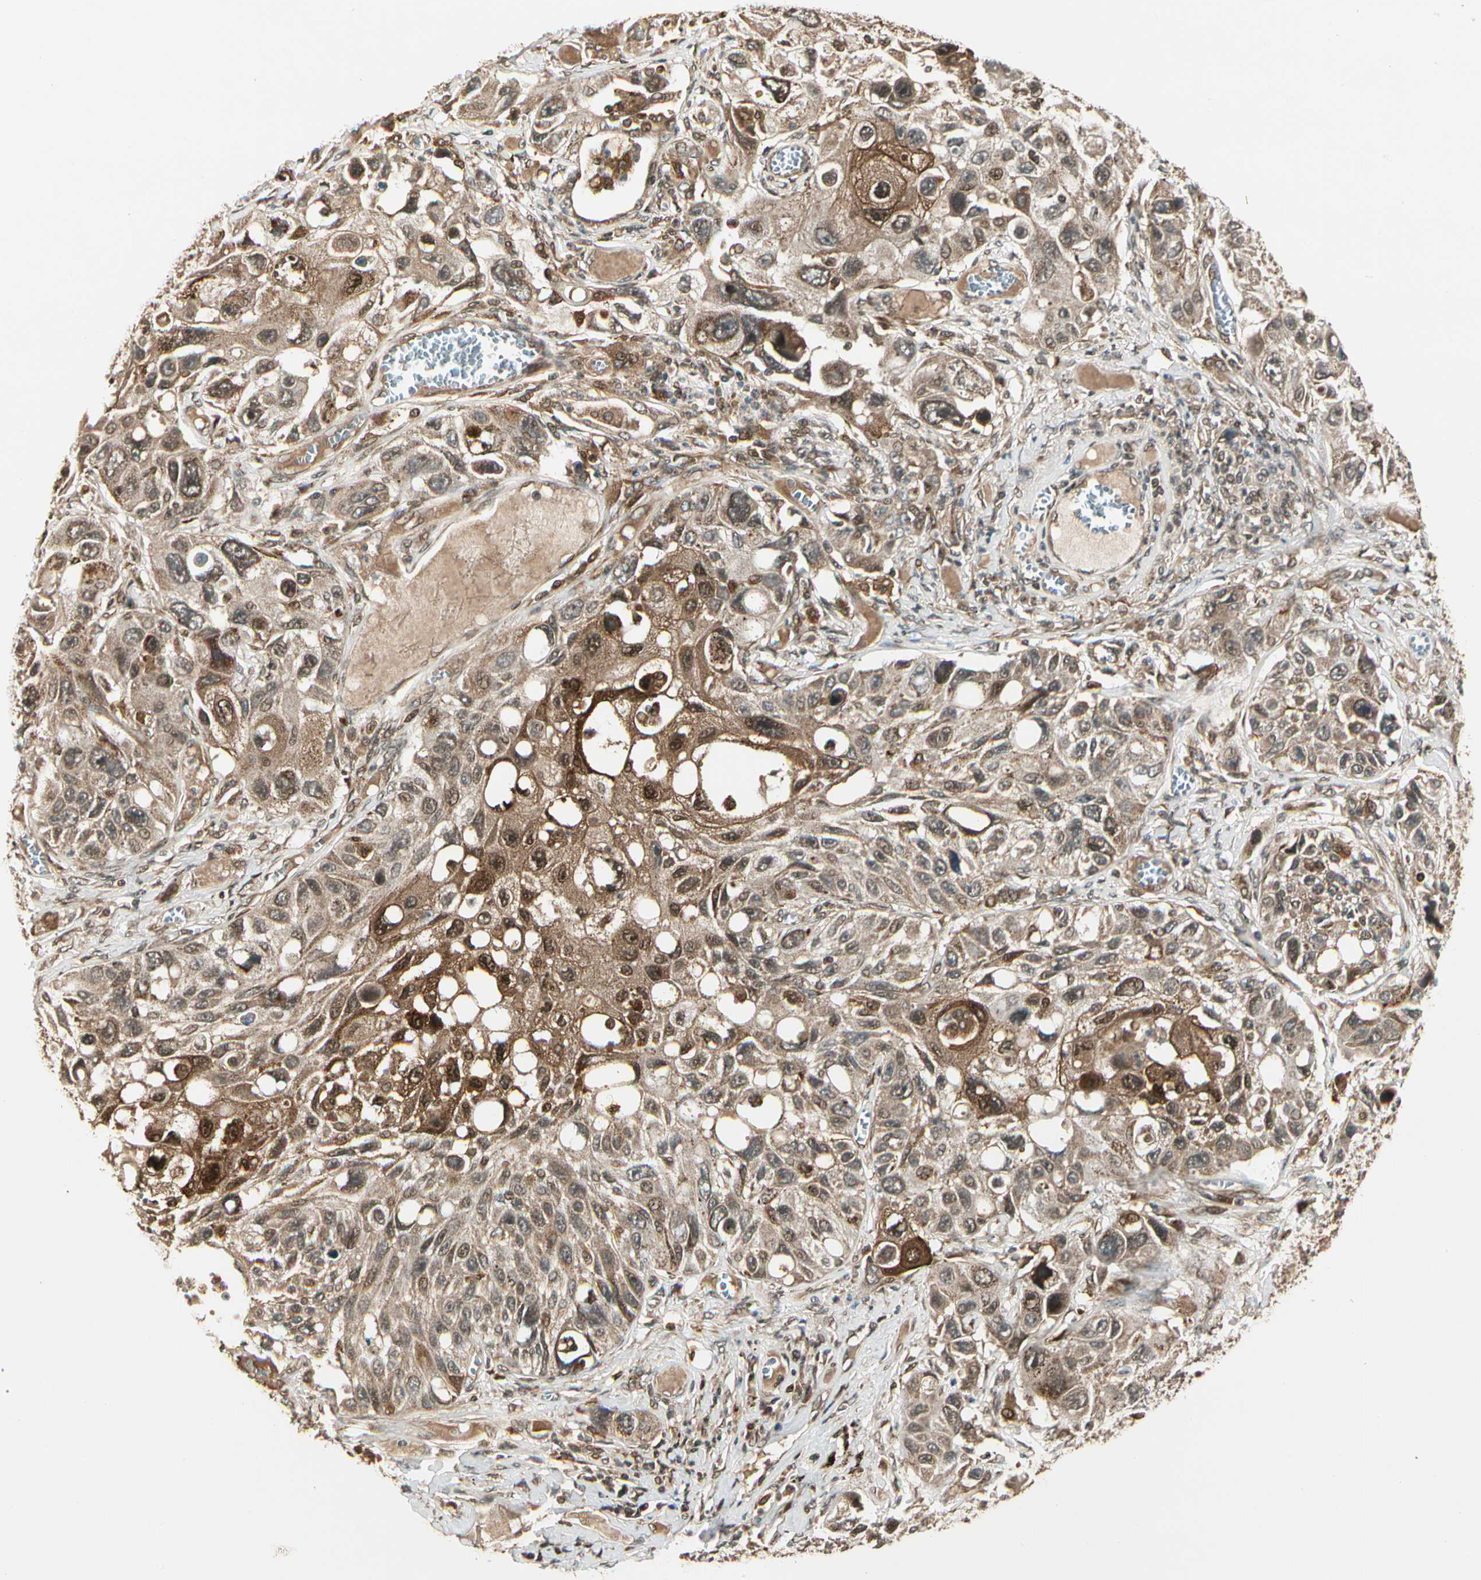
{"staining": {"intensity": "moderate", "quantity": ">75%", "location": "cytoplasmic/membranous"}, "tissue": "lung cancer", "cell_type": "Tumor cells", "image_type": "cancer", "snomed": [{"axis": "morphology", "description": "Squamous cell carcinoma, NOS"}, {"axis": "topography", "description": "Lung"}], "caption": "Moderate cytoplasmic/membranous staining for a protein is seen in about >75% of tumor cells of lung cancer (squamous cell carcinoma) using immunohistochemistry.", "gene": "GLUL", "patient": {"sex": "male", "age": 71}}